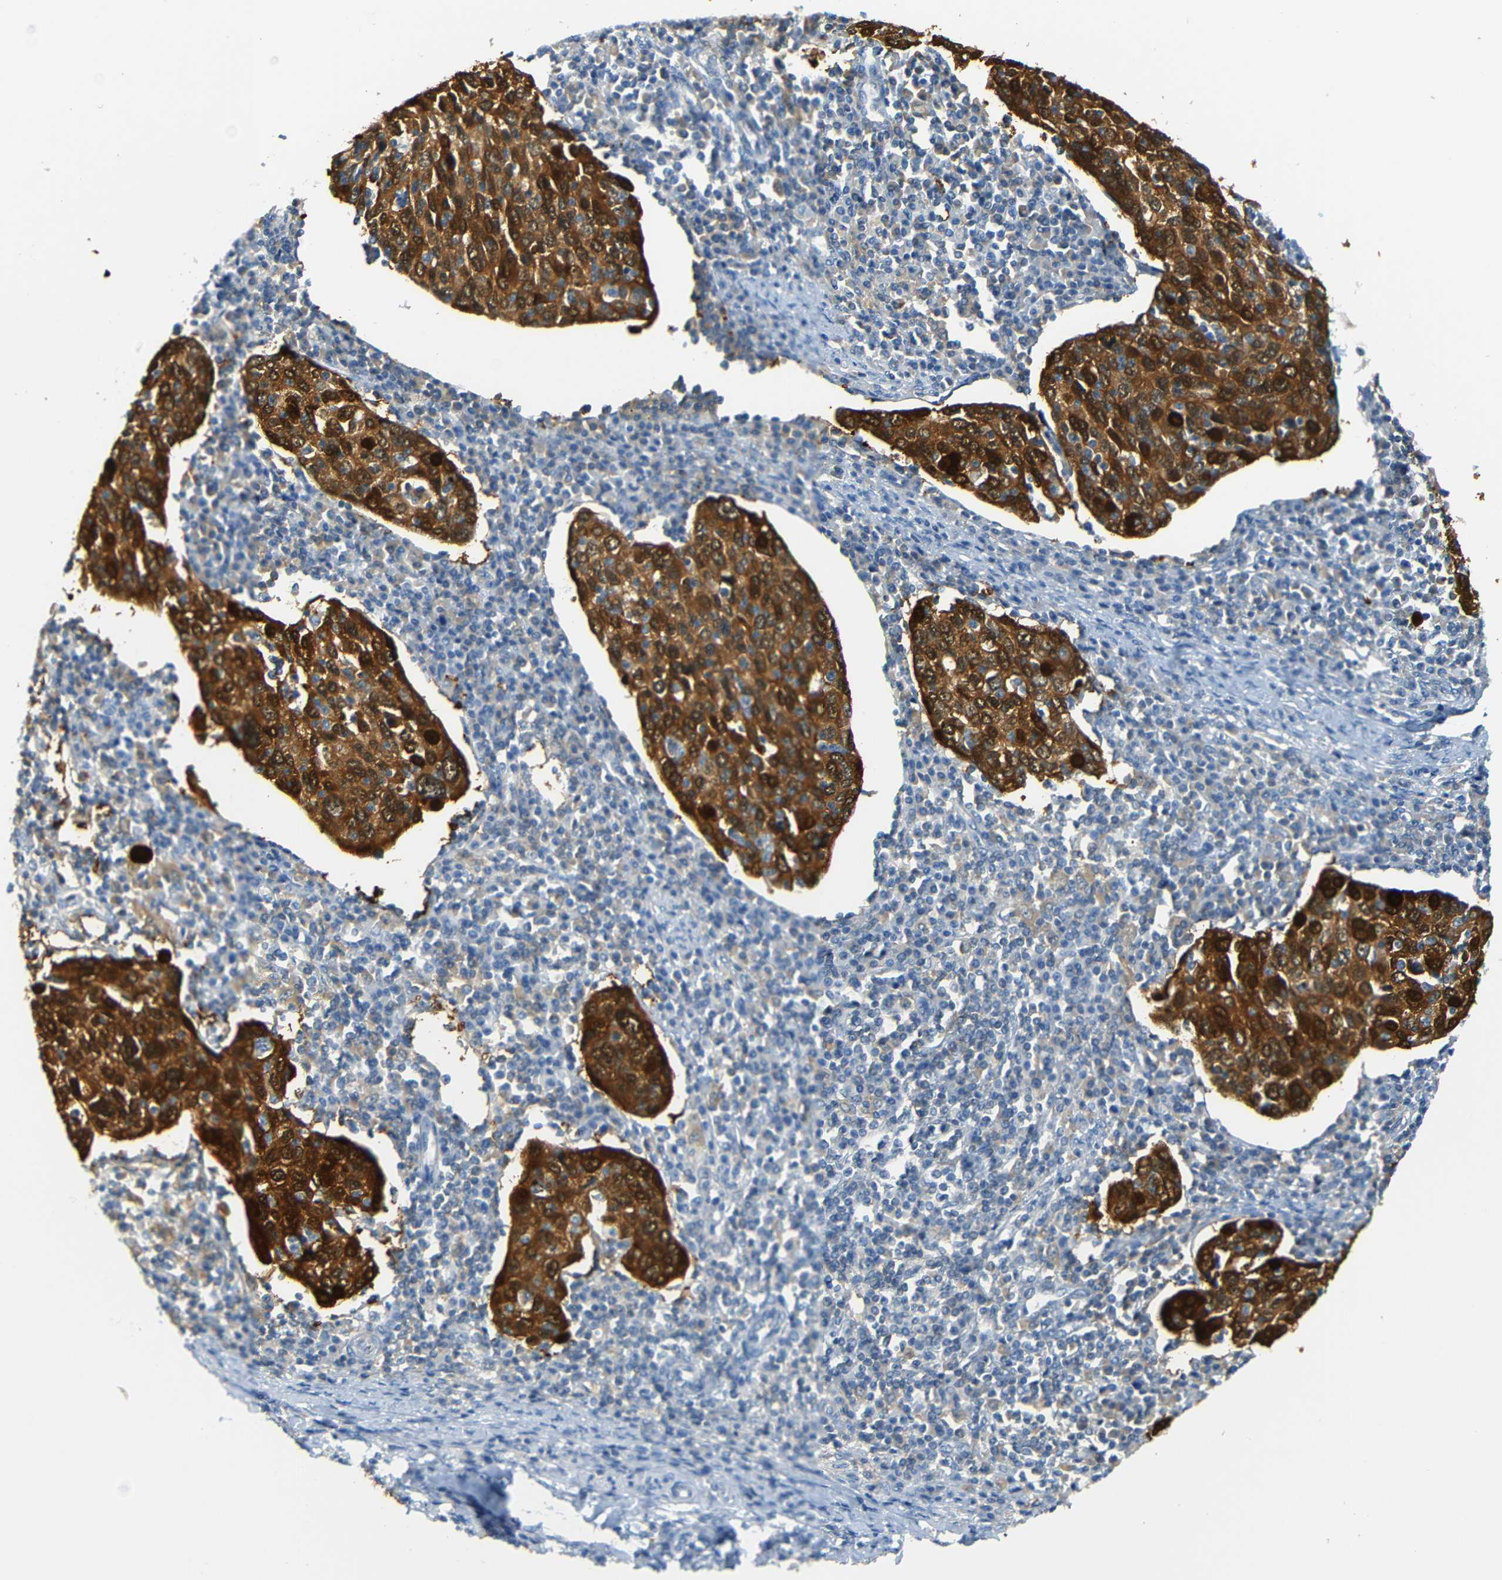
{"staining": {"intensity": "strong", "quantity": ">75%", "location": "cytoplasmic/membranous,nuclear"}, "tissue": "cervical cancer", "cell_type": "Tumor cells", "image_type": "cancer", "snomed": [{"axis": "morphology", "description": "Squamous cell carcinoma, NOS"}, {"axis": "topography", "description": "Cervix"}], "caption": "Cervical squamous cell carcinoma stained with a protein marker exhibits strong staining in tumor cells.", "gene": "SFN", "patient": {"sex": "female", "age": 40}}